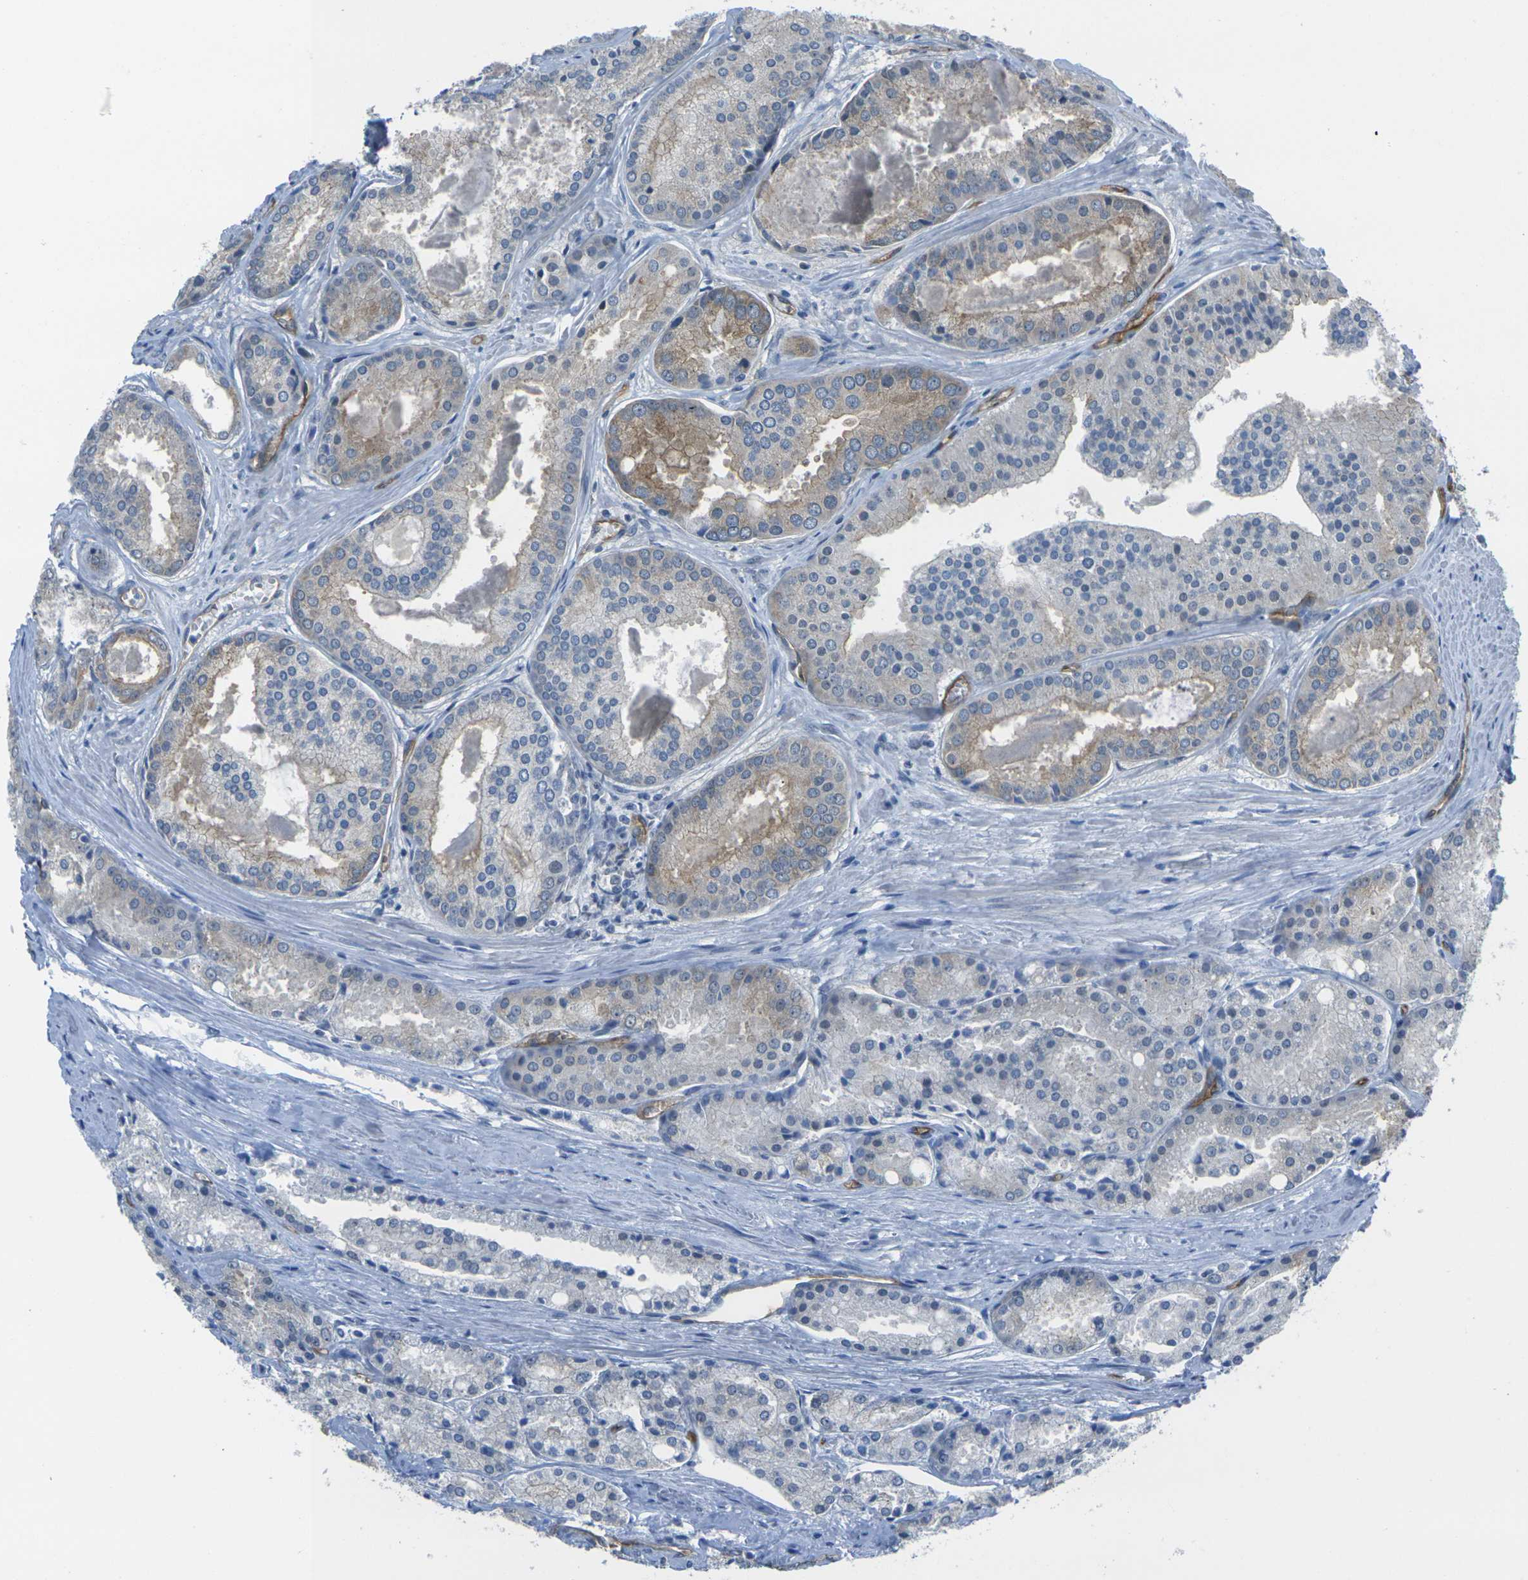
{"staining": {"intensity": "weak", "quantity": "<25%", "location": "cytoplasmic/membranous"}, "tissue": "prostate cancer", "cell_type": "Tumor cells", "image_type": "cancer", "snomed": [{"axis": "morphology", "description": "Adenocarcinoma, Low grade"}, {"axis": "topography", "description": "Prostate"}], "caption": "IHC of adenocarcinoma (low-grade) (prostate) reveals no expression in tumor cells. (Brightfield microscopy of DAB (3,3'-diaminobenzidine) immunohistochemistry at high magnification).", "gene": "HSPA12B", "patient": {"sex": "male", "age": 64}}